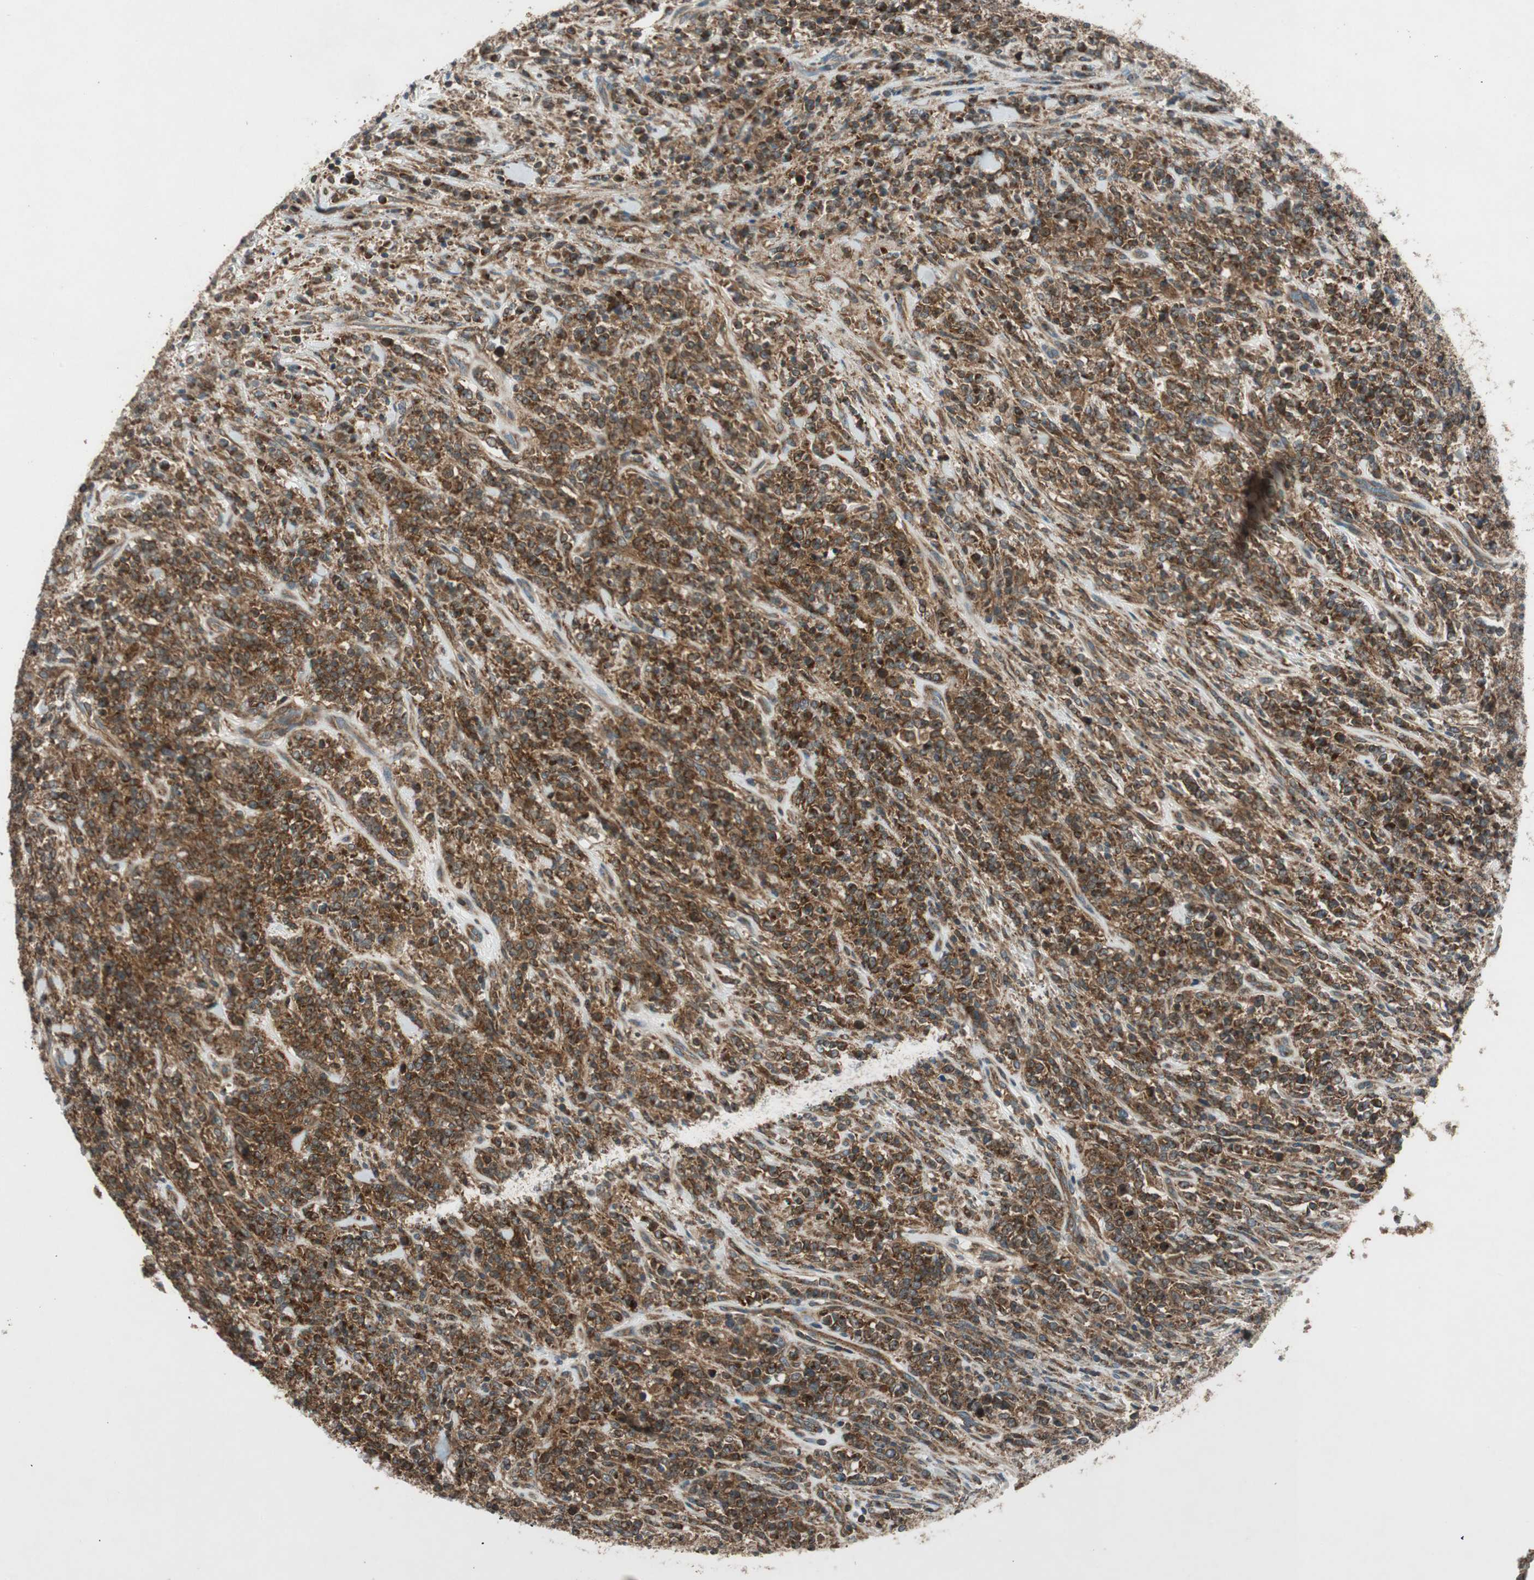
{"staining": {"intensity": "strong", "quantity": ">75%", "location": "cytoplasmic/membranous"}, "tissue": "lymphoma", "cell_type": "Tumor cells", "image_type": "cancer", "snomed": [{"axis": "morphology", "description": "Malignant lymphoma, non-Hodgkin's type, High grade"}, {"axis": "topography", "description": "Soft tissue"}], "caption": "Immunohistochemical staining of malignant lymphoma, non-Hodgkin's type (high-grade) demonstrates high levels of strong cytoplasmic/membranous staining in approximately >75% of tumor cells.", "gene": "CHADL", "patient": {"sex": "male", "age": 18}}